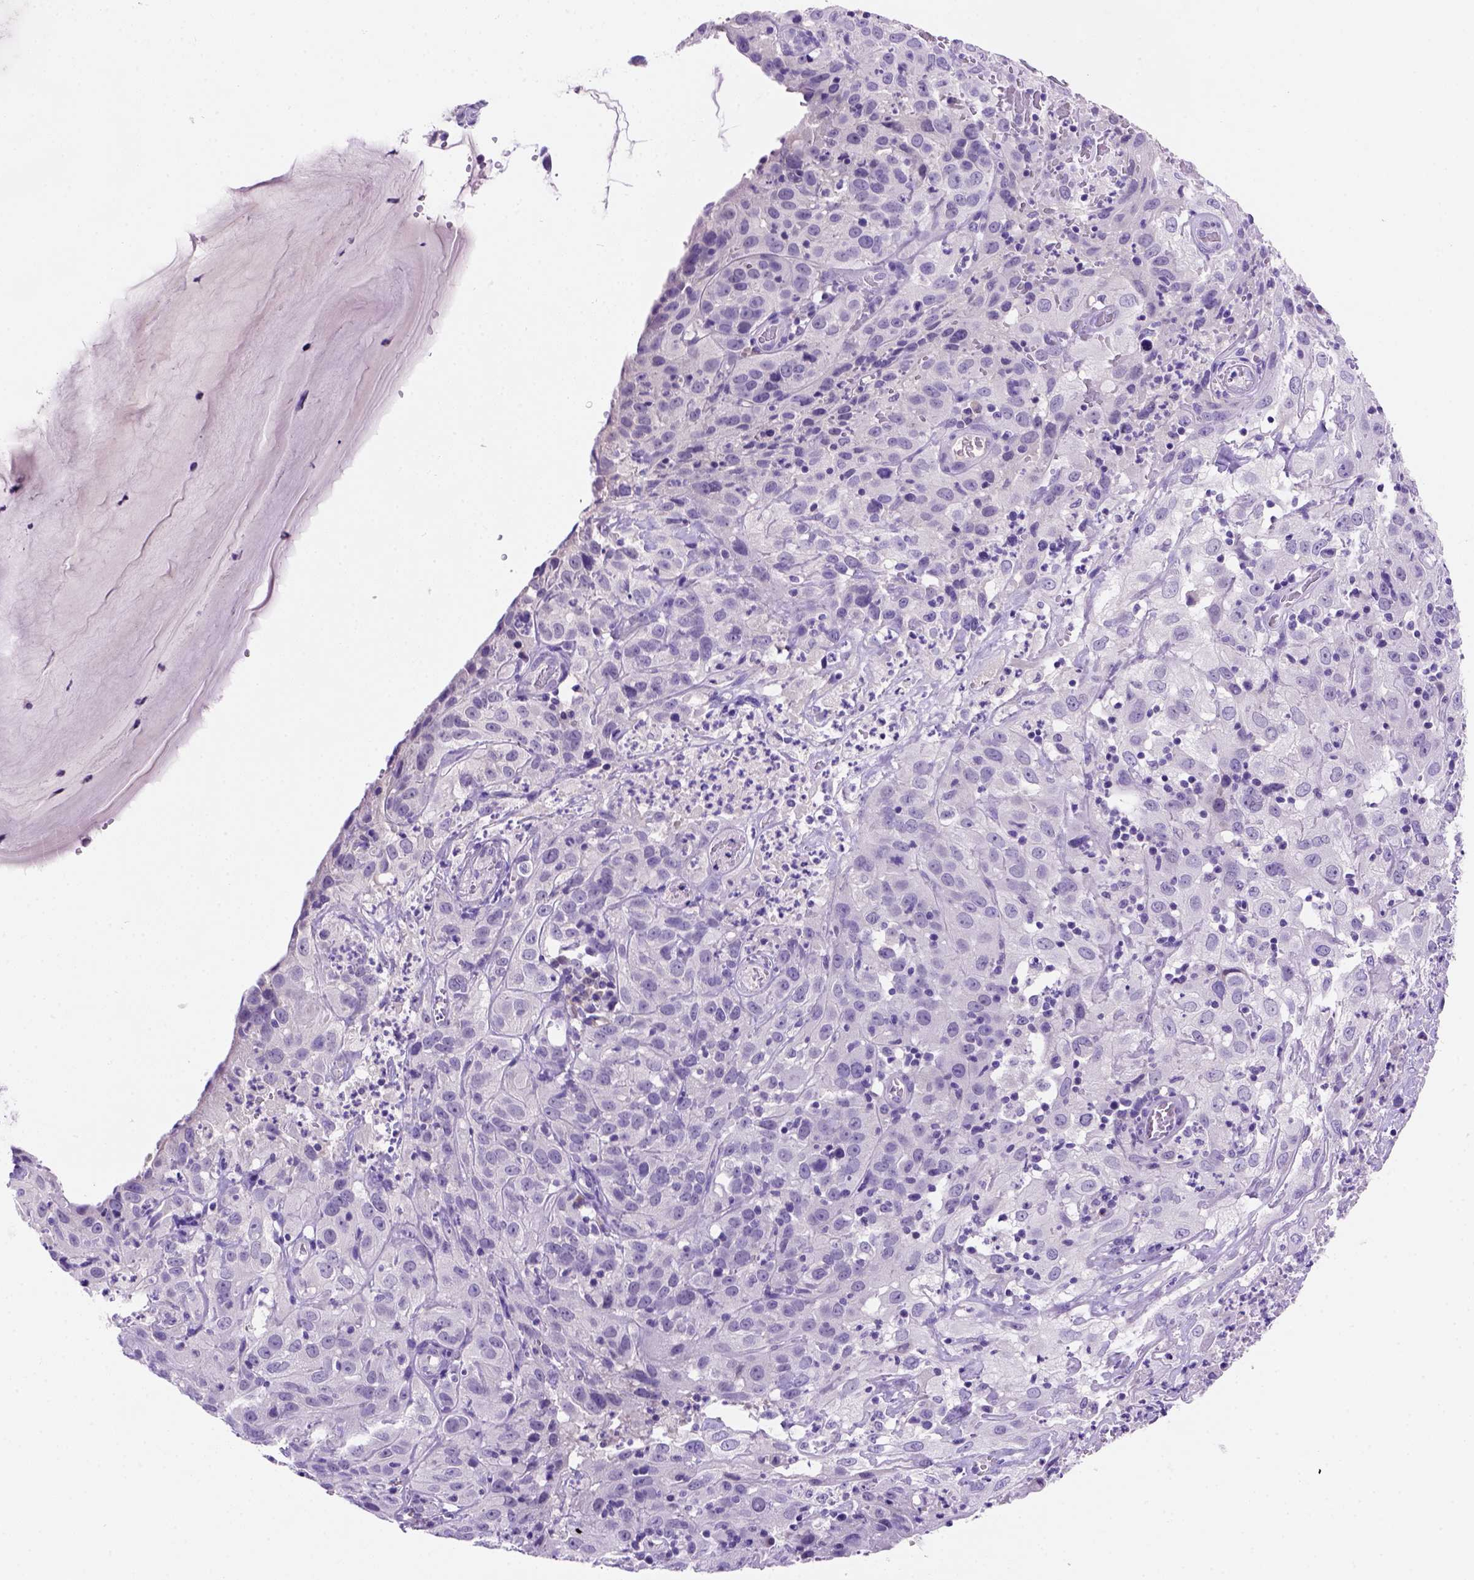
{"staining": {"intensity": "negative", "quantity": "none", "location": "none"}, "tissue": "cervical cancer", "cell_type": "Tumor cells", "image_type": "cancer", "snomed": [{"axis": "morphology", "description": "Squamous cell carcinoma, NOS"}, {"axis": "topography", "description": "Cervix"}], "caption": "This is an immunohistochemistry (IHC) micrograph of cervical cancer. There is no positivity in tumor cells.", "gene": "FAM81B", "patient": {"sex": "female", "age": 32}}